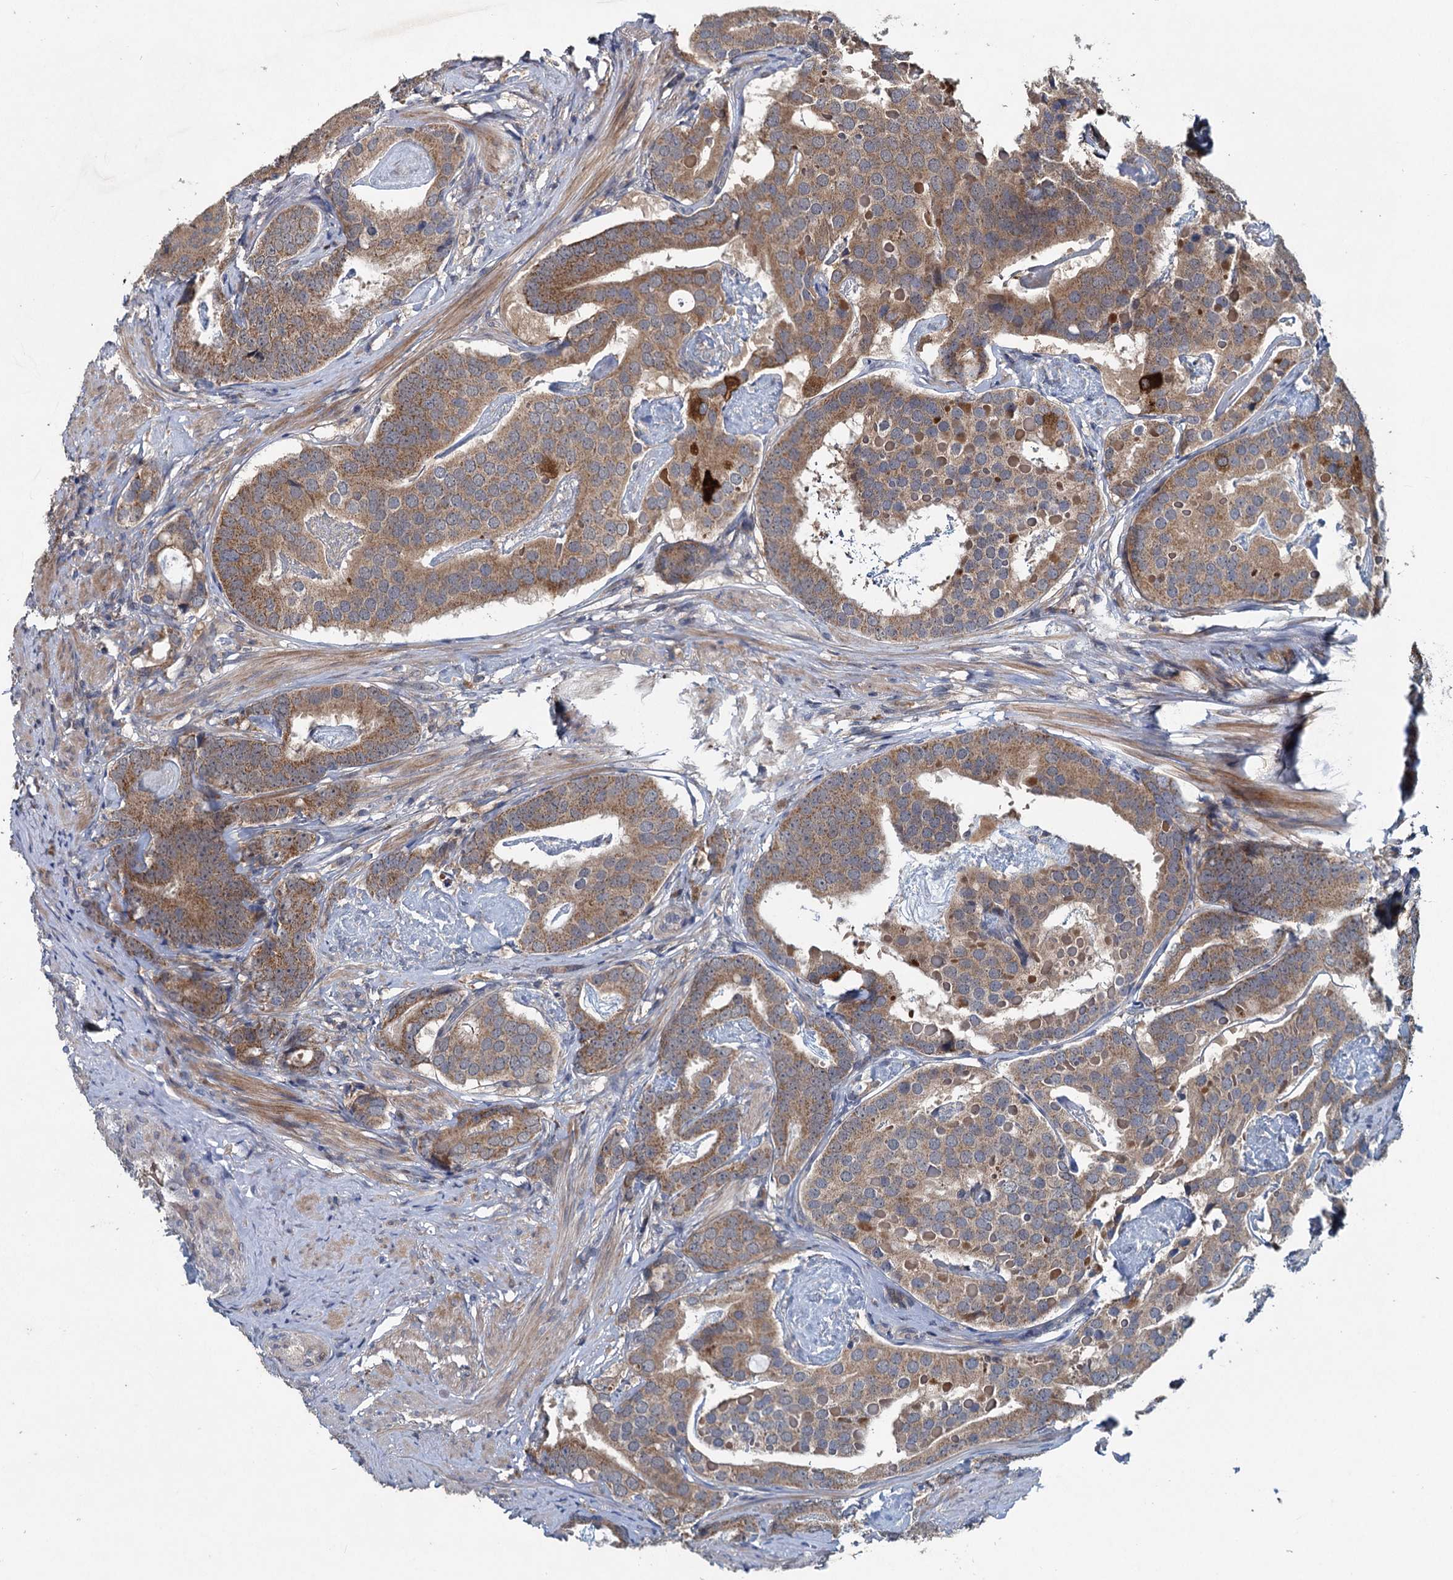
{"staining": {"intensity": "moderate", "quantity": ">75%", "location": "cytoplasmic/membranous"}, "tissue": "prostate cancer", "cell_type": "Tumor cells", "image_type": "cancer", "snomed": [{"axis": "morphology", "description": "Adenocarcinoma, Low grade"}, {"axis": "topography", "description": "Prostate"}], "caption": "Immunohistochemistry (DAB (3,3'-diaminobenzidine)) staining of prostate cancer shows moderate cytoplasmic/membranous protein expression in approximately >75% of tumor cells. Immunohistochemistry stains the protein of interest in brown and the nuclei are stained blue.", "gene": "OTUB1", "patient": {"sex": "male", "age": 71}}